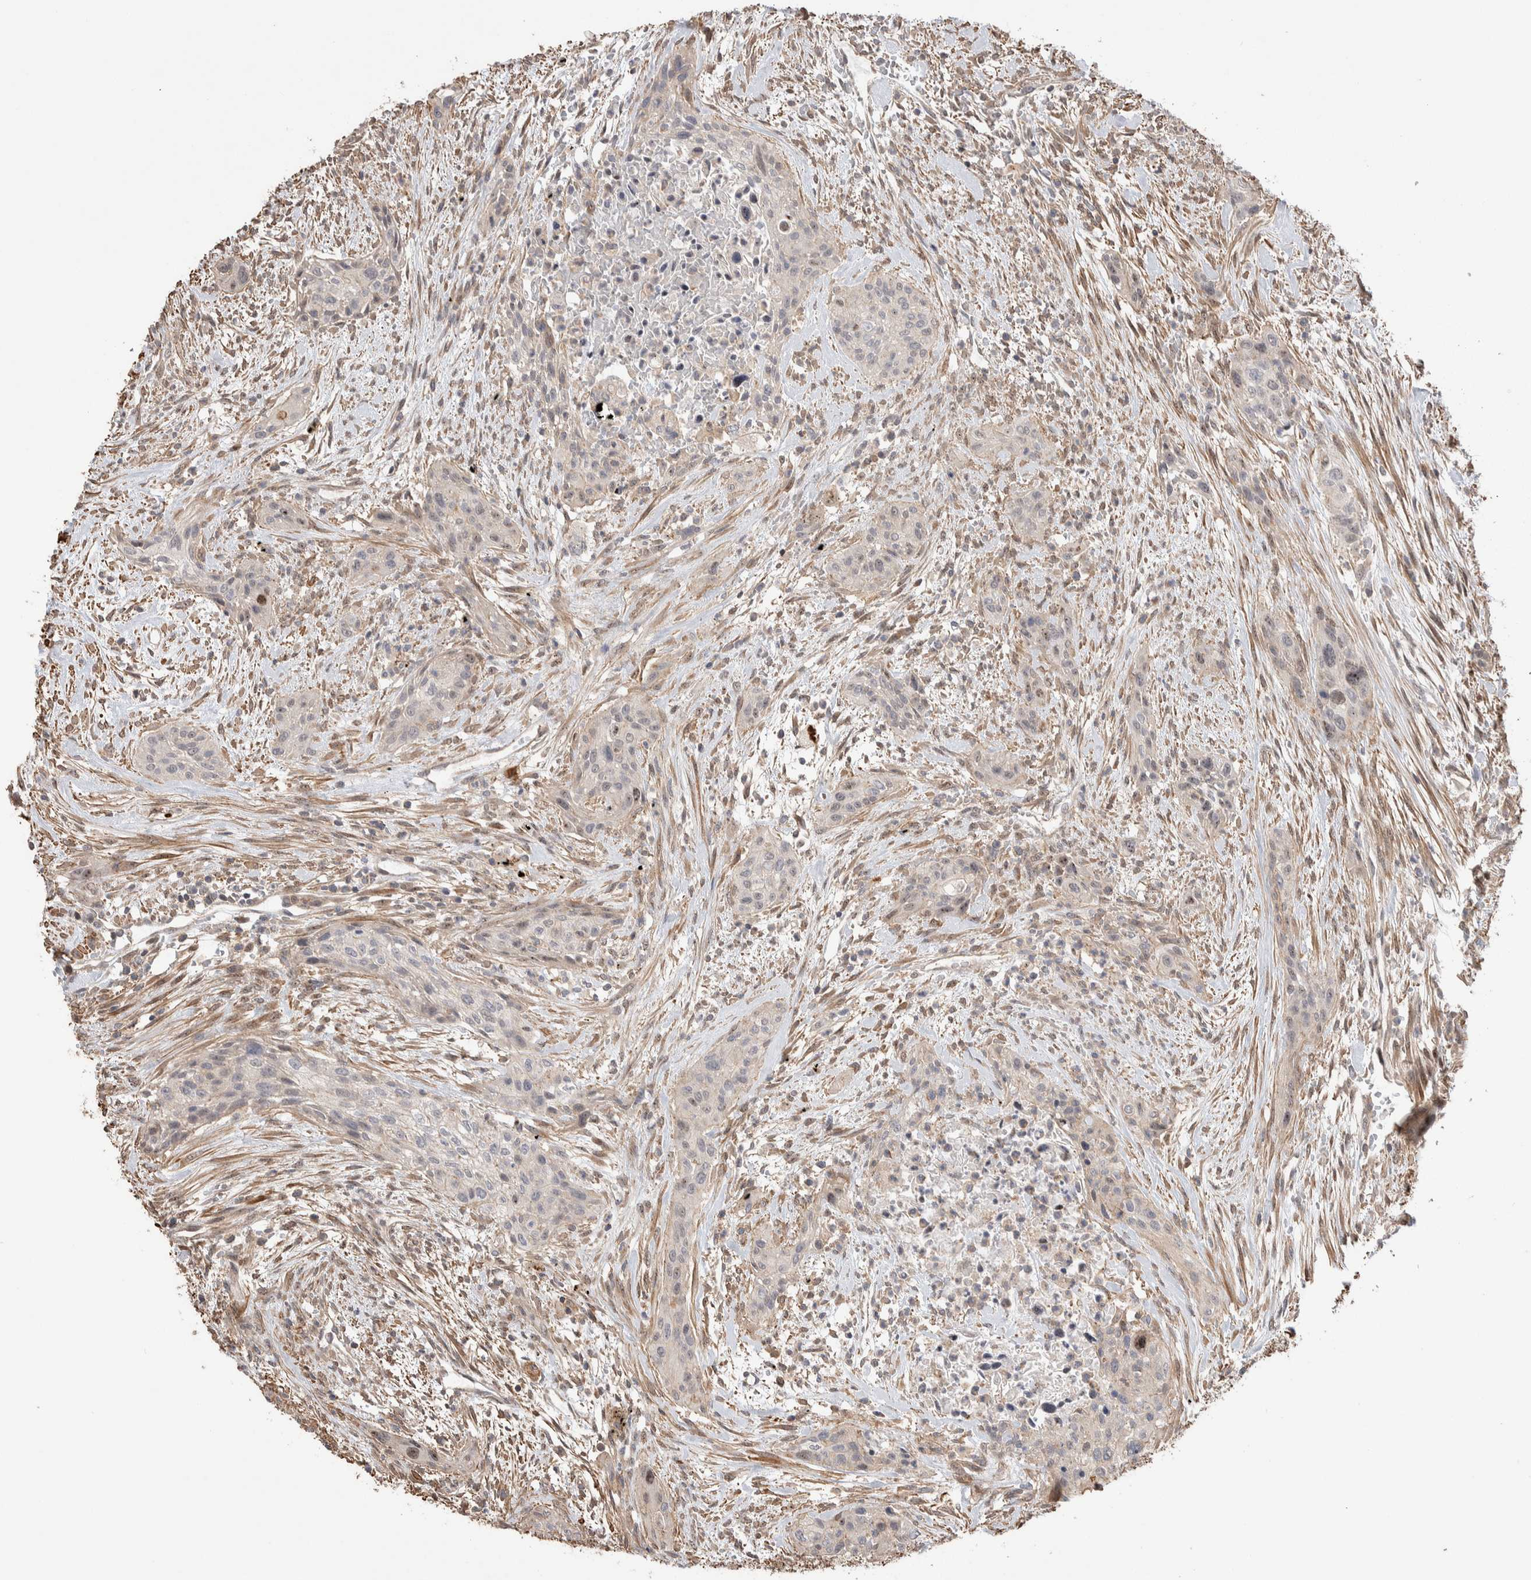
{"staining": {"intensity": "negative", "quantity": "none", "location": "none"}, "tissue": "urothelial cancer", "cell_type": "Tumor cells", "image_type": "cancer", "snomed": [{"axis": "morphology", "description": "Urothelial carcinoma, High grade"}, {"axis": "topography", "description": "Urinary bladder"}], "caption": "The image reveals no staining of tumor cells in high-grade urothelial carcinoma.", "gene": "ZNF704", "patient": {"sex": "male", "age": 35}}